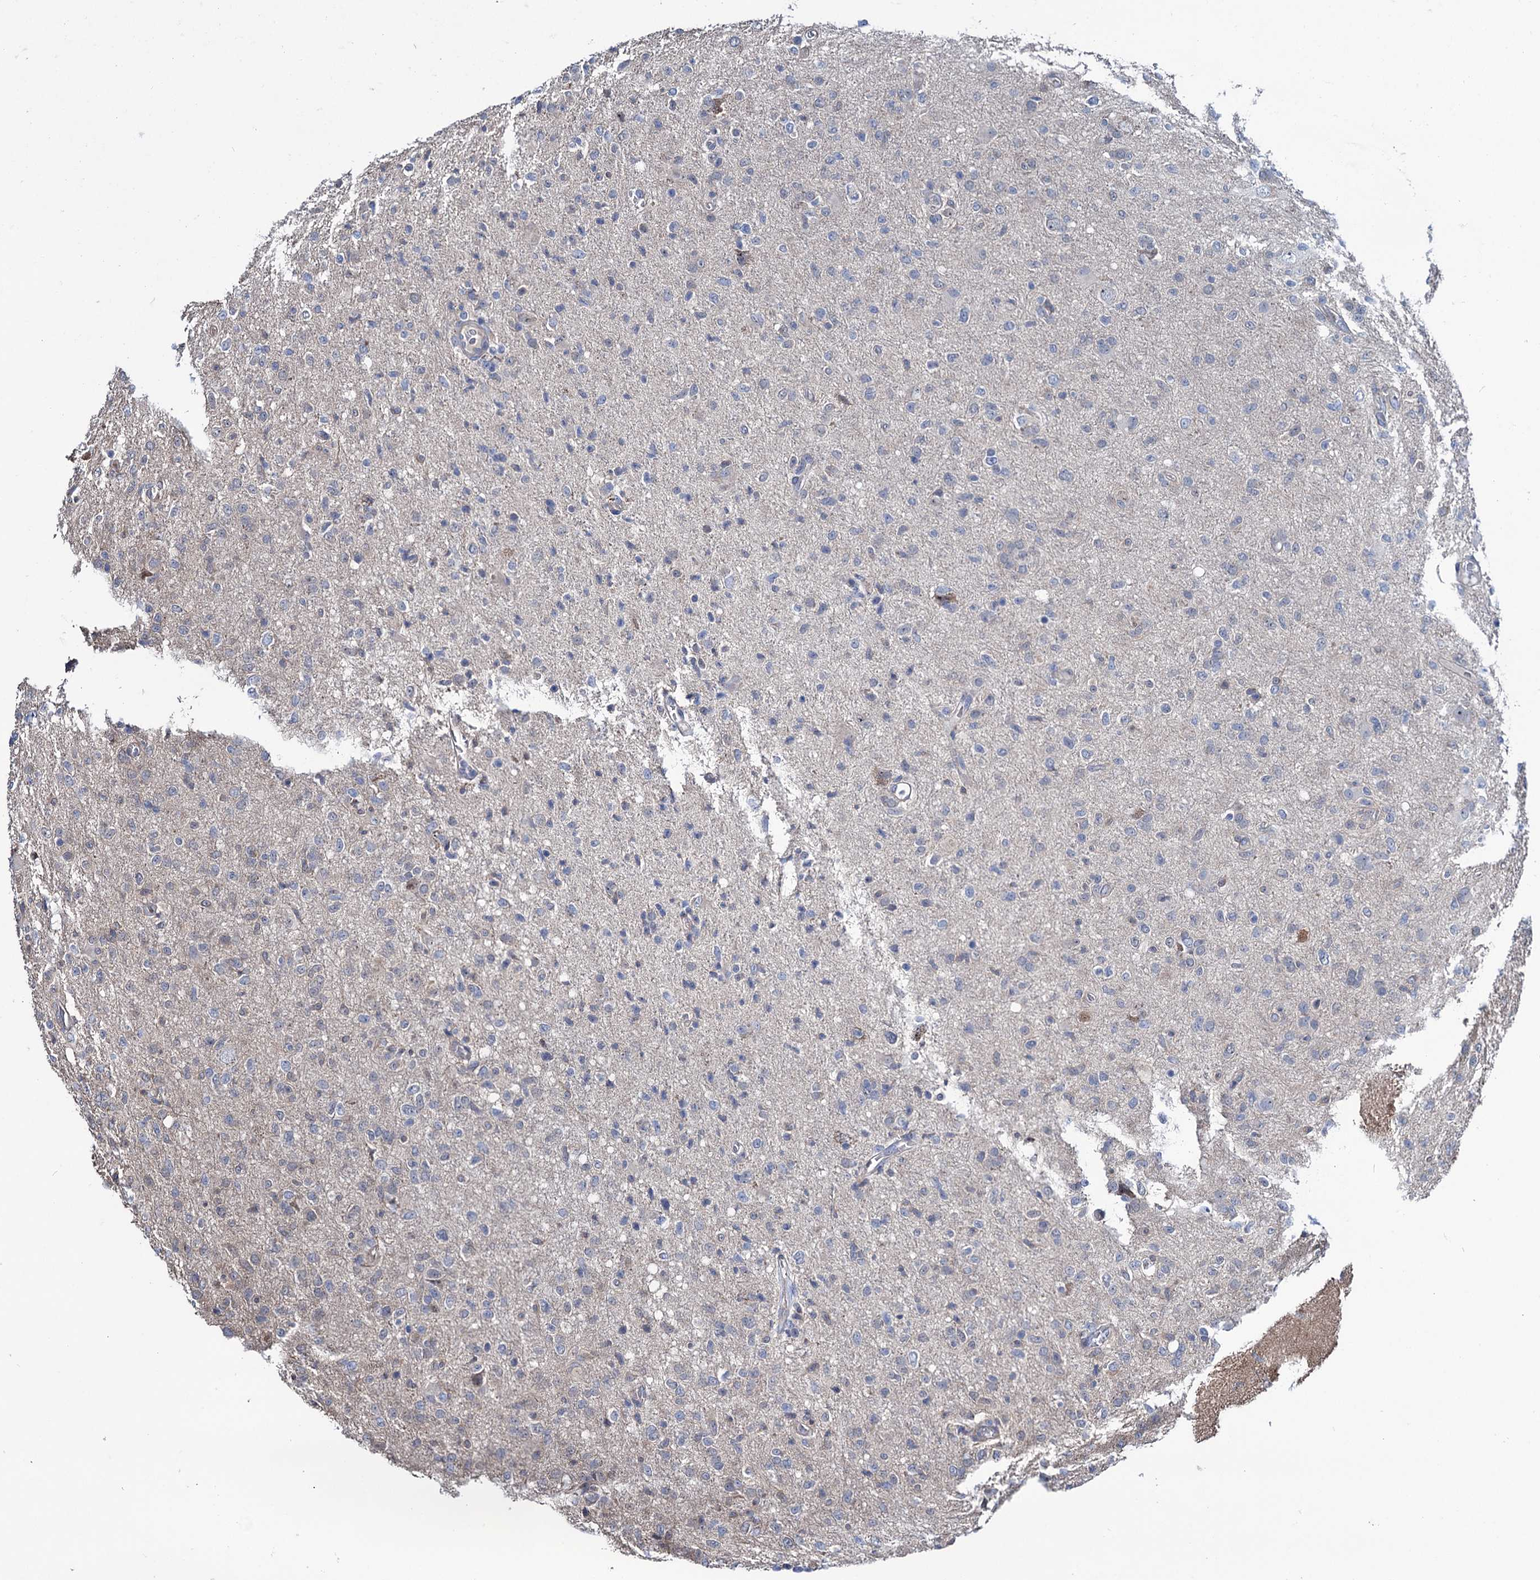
{"staining": {"intensity": "negative", "quantity": "none", "location": "none"}, "tissue": "glioma", "cell_type": "Tumor cells", "image_type": "cancer", "snomed": [{"axis": "morphology", "description": "Glioma, malignant, High grade"}, {"axis": "topography", "description": "Brain"}], "caption": "The IHC micrograph has no significant staining in tumor cells of high-grade glioma (malignant) tissue.", "gene": "EYA4", "patient": {"sex": "female", "age": 57}}